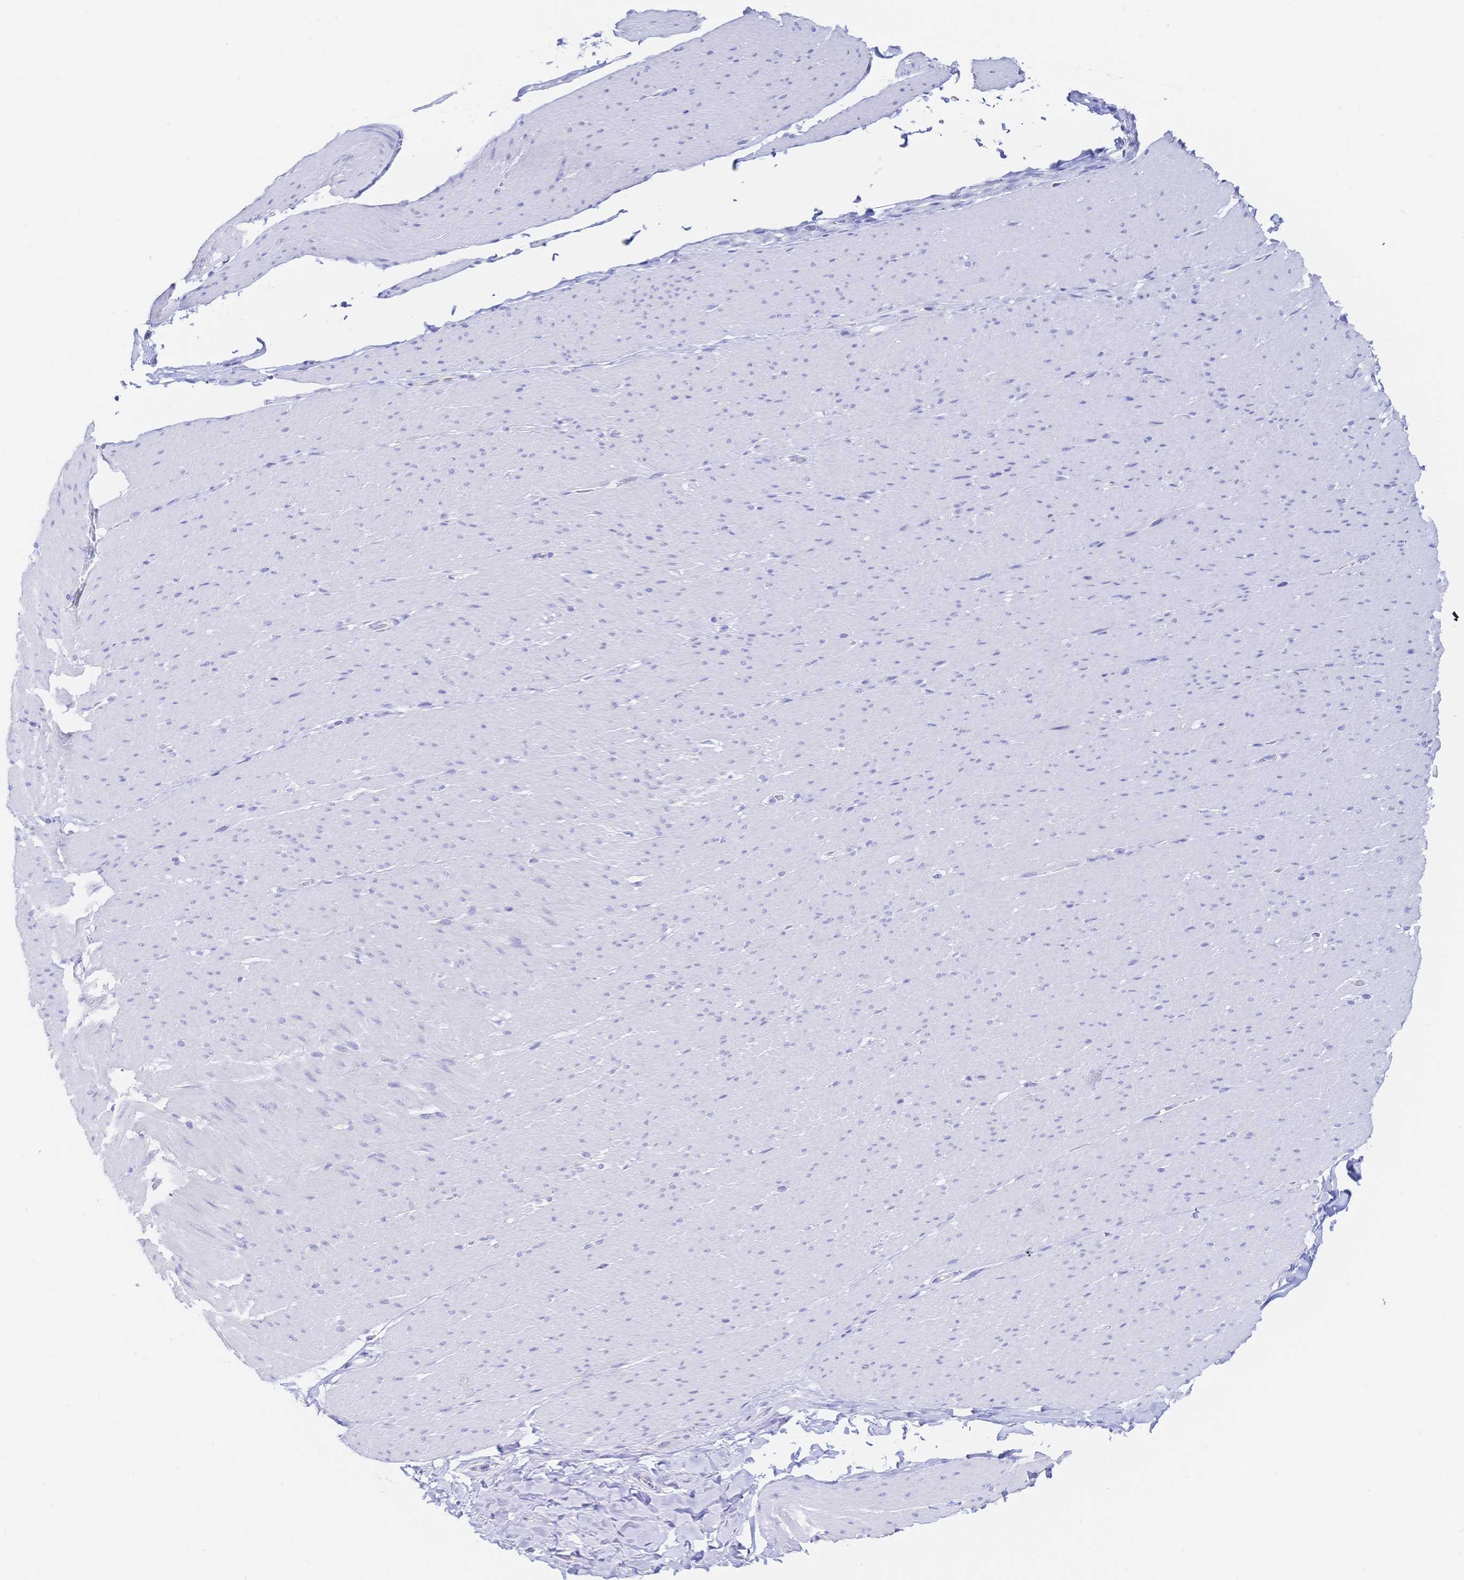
{"staining": {"intensity": "negative", "quantity": "none", "location": "none"}, "tissue": "smooth muscle", "cell_type": "Smooth muscle cells", "image_type": "normal", "snomed": [{"axis": "morphology", "description": "Normal tissue, NOS"}, {"axis": "topography", "description": "Smooth muscle"}, {"axis": "topography", "description": "Rectum"}], "caption": "Immunohistochemistry (IHC) histopathology image of normal smooth muscle stained for a protein (brown), which reveals no positivity in smooth muscle cells. (Immunohistochemistry, brightfield microscopy, high magnification).", "gene": "RRM1", "patient": {"sex": "male", "age": 53}}